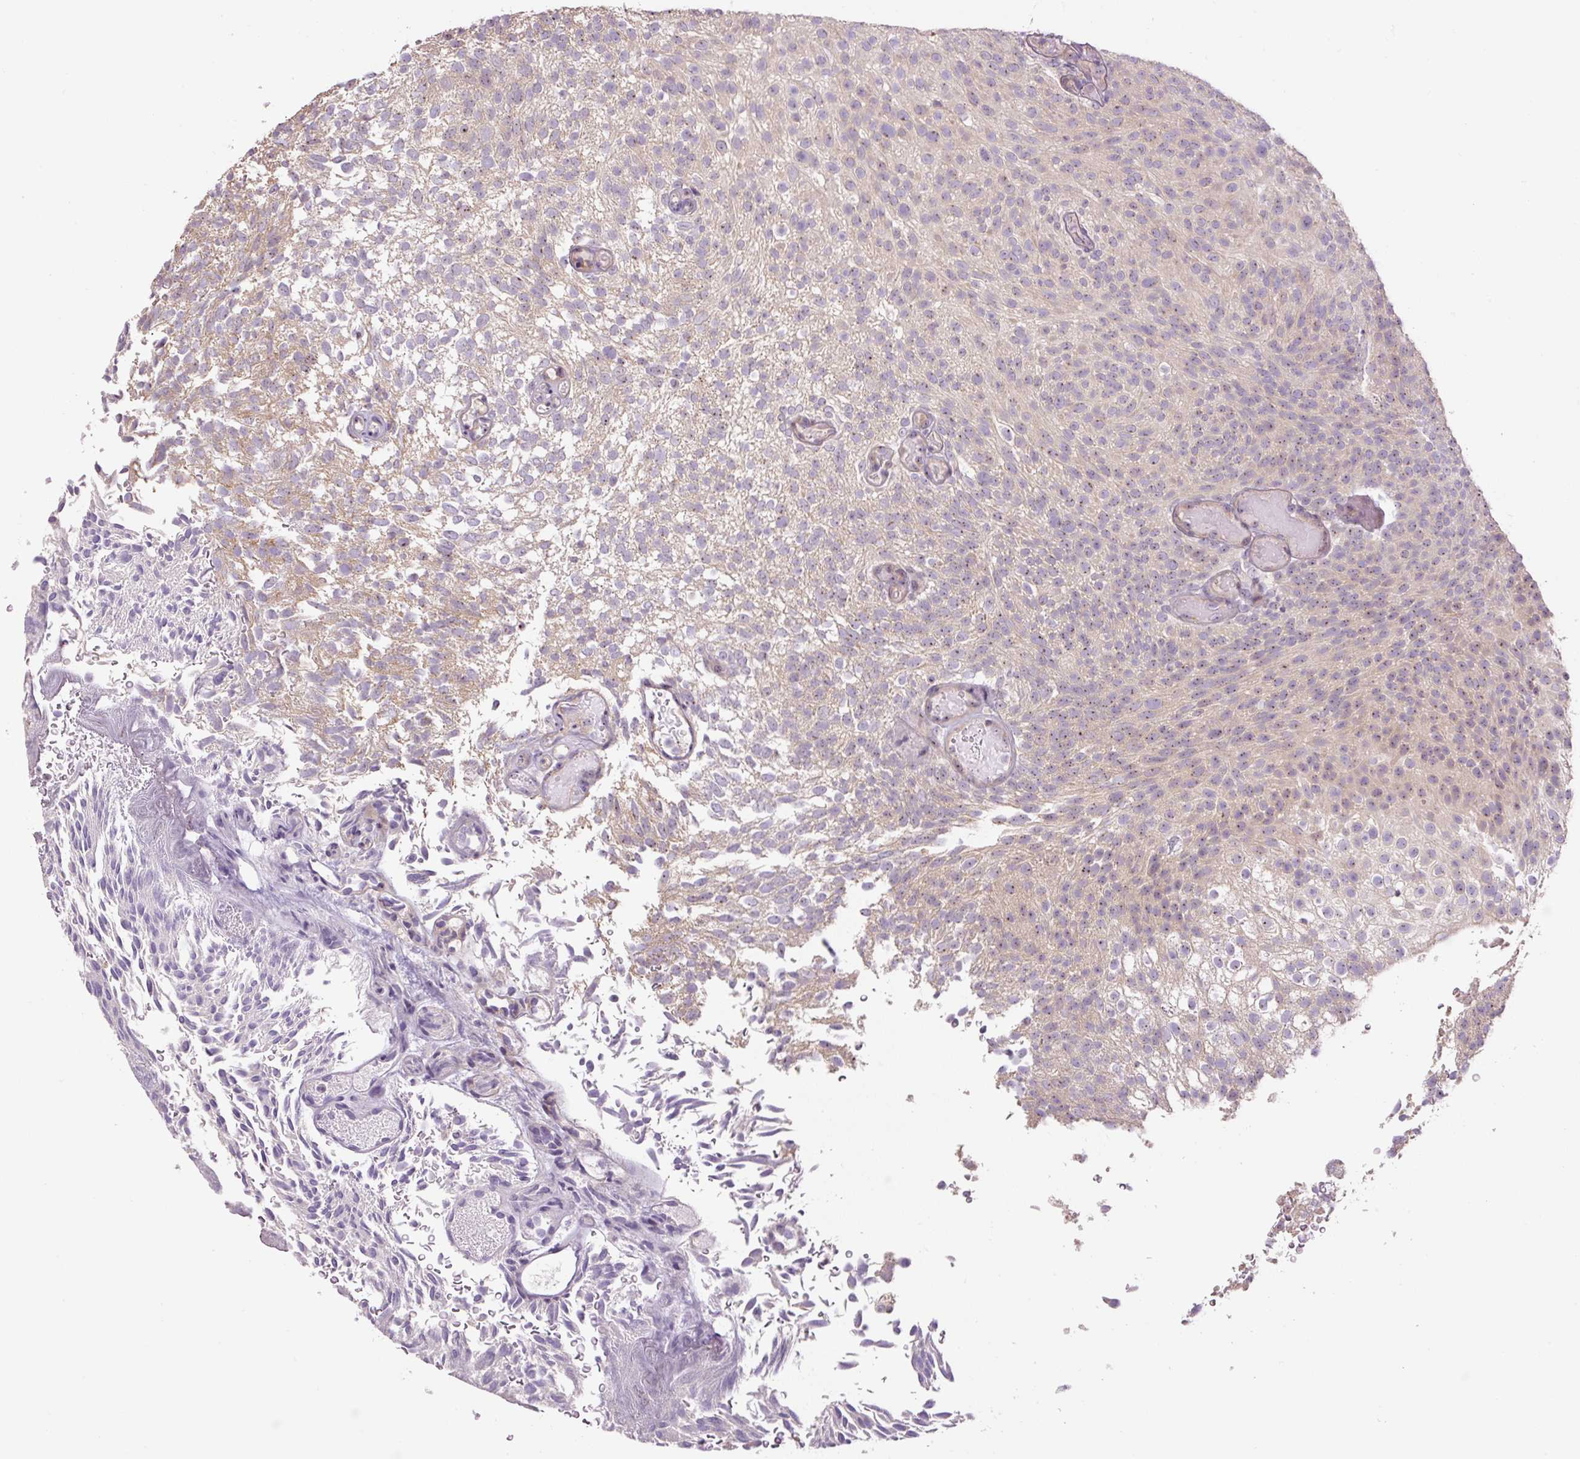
{"staining": {"intensity": "weak", "quantity": "25%-75%", "location": "cytoplasmic/membranous,nuclear"}, "tissue": "urothelial cancer", "cell_type": "Tumor cells", "image_type": "cancer", "snomed": [{"axis": "morphology", "description": "Urothelial carcinoma, Low grade"}, {"axis": "topography", "description": "Urinary bladder"}], "caption": "Immunohistochemistry staining of low-grade urothelial carcinoma, which reveals low levels of weak cytoplasmic/membranous and nuclear expression in approximately 25%-75% of tumor cells indicating weak cytoplasmic/membranous and nuclear protein expression. The staining was performed using DAB (3,3'-diaminobenzidine) (brown) for protein detection and nuclei were counterstained in hematoxylin (blue).", "gene": "TMEM151B", "patient": {"sex": "male", "age": 78}}